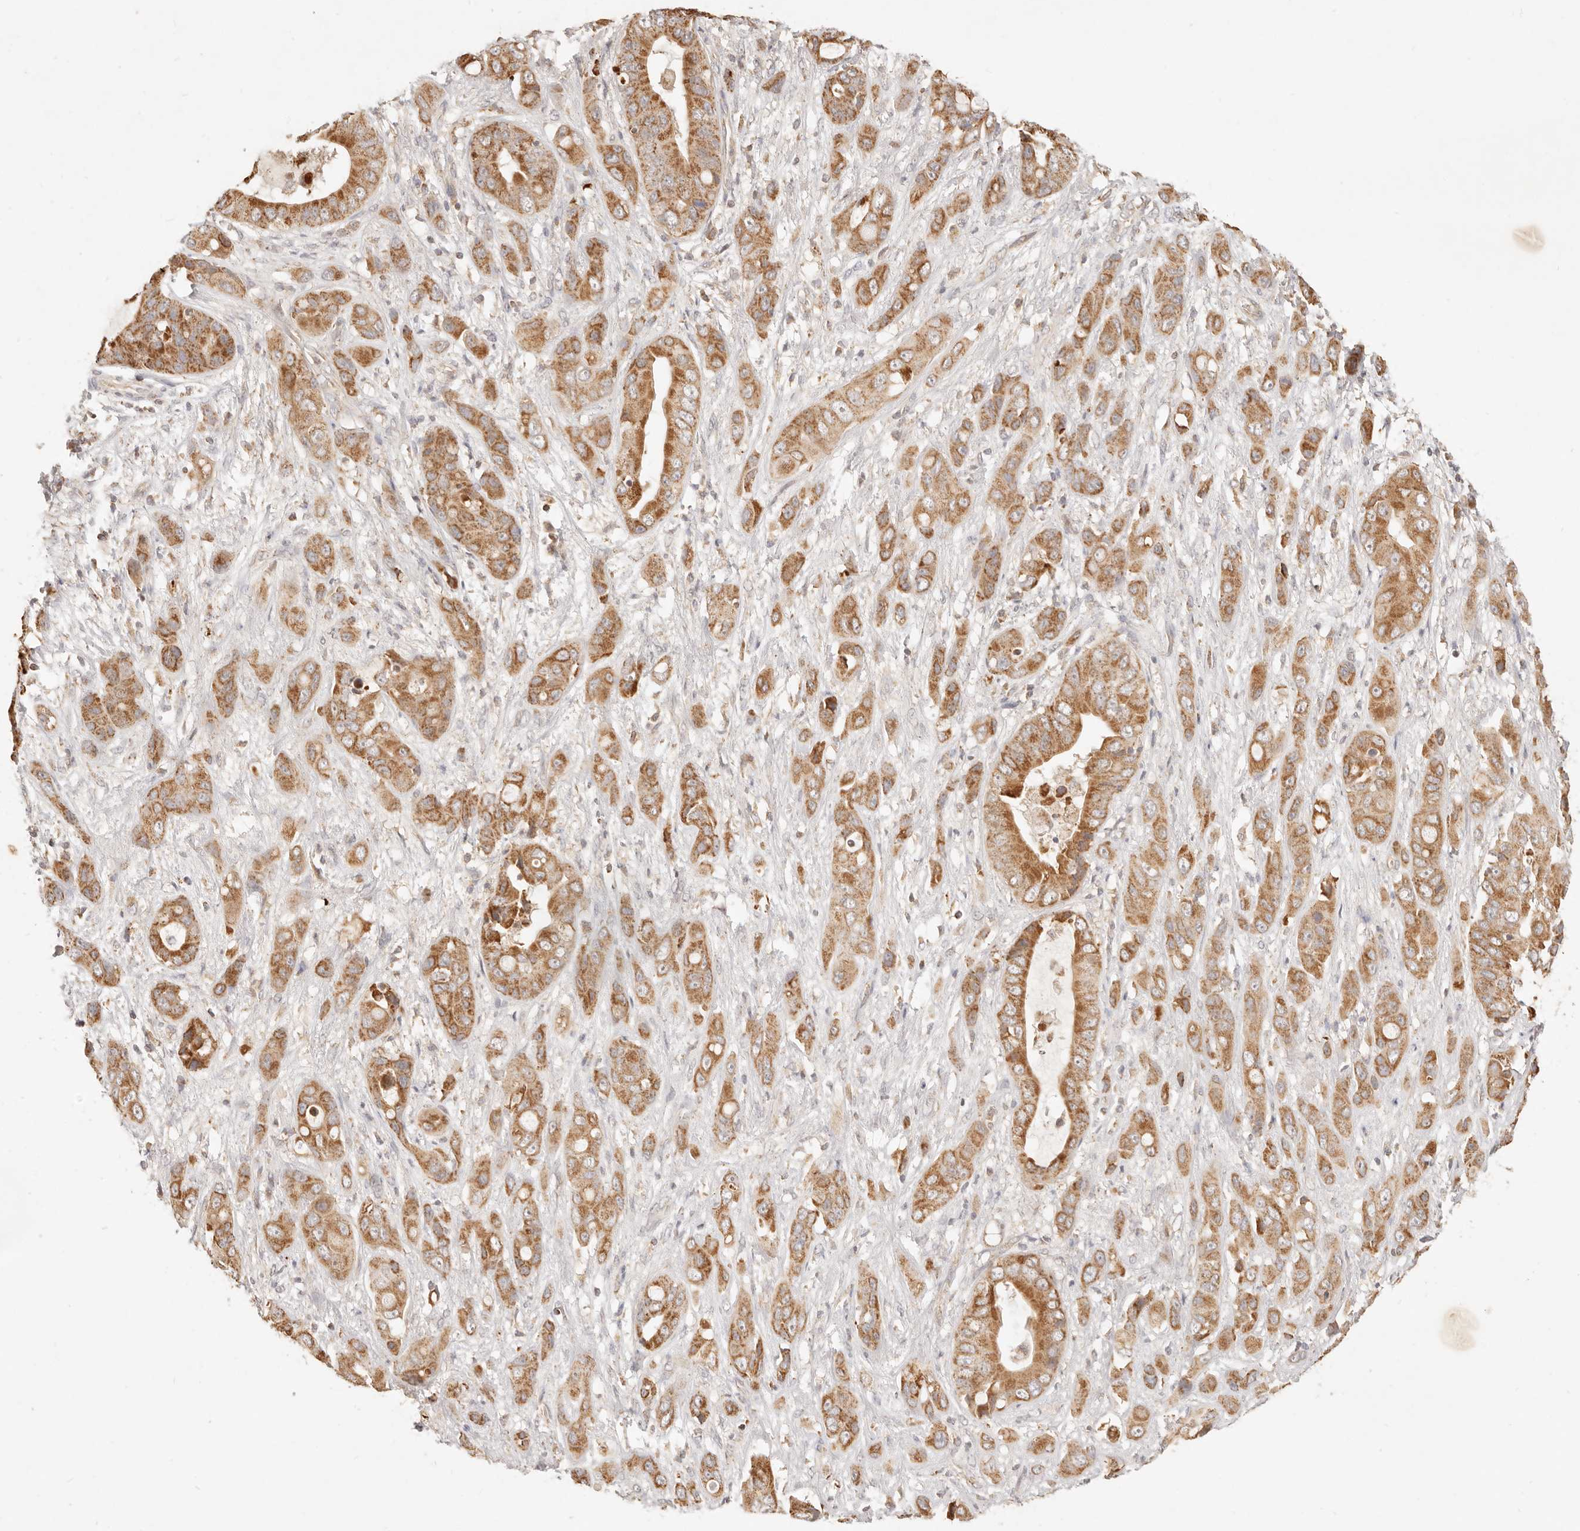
{"staining": {"intensity": "moderate", "quantity": ">75%", "location": "cytoplasmic/membranous"}, "tissue": "liver cancer", "cell_type": "Tumor cells", "image_type": "cancer", "snomed": [{"axis": "morphology", "description": "Cholangiocarcinoma"}, {"axis": "topography", "description": "Liver"}], "caption": "Moderate cytoplasmic/membranous protein expression is identified in approximately >75% of tumor cells in liver cancer (cholangiocarcinoma).", "gene": "CPLANE2", "patient": {"sex": "female", "age": 52}}